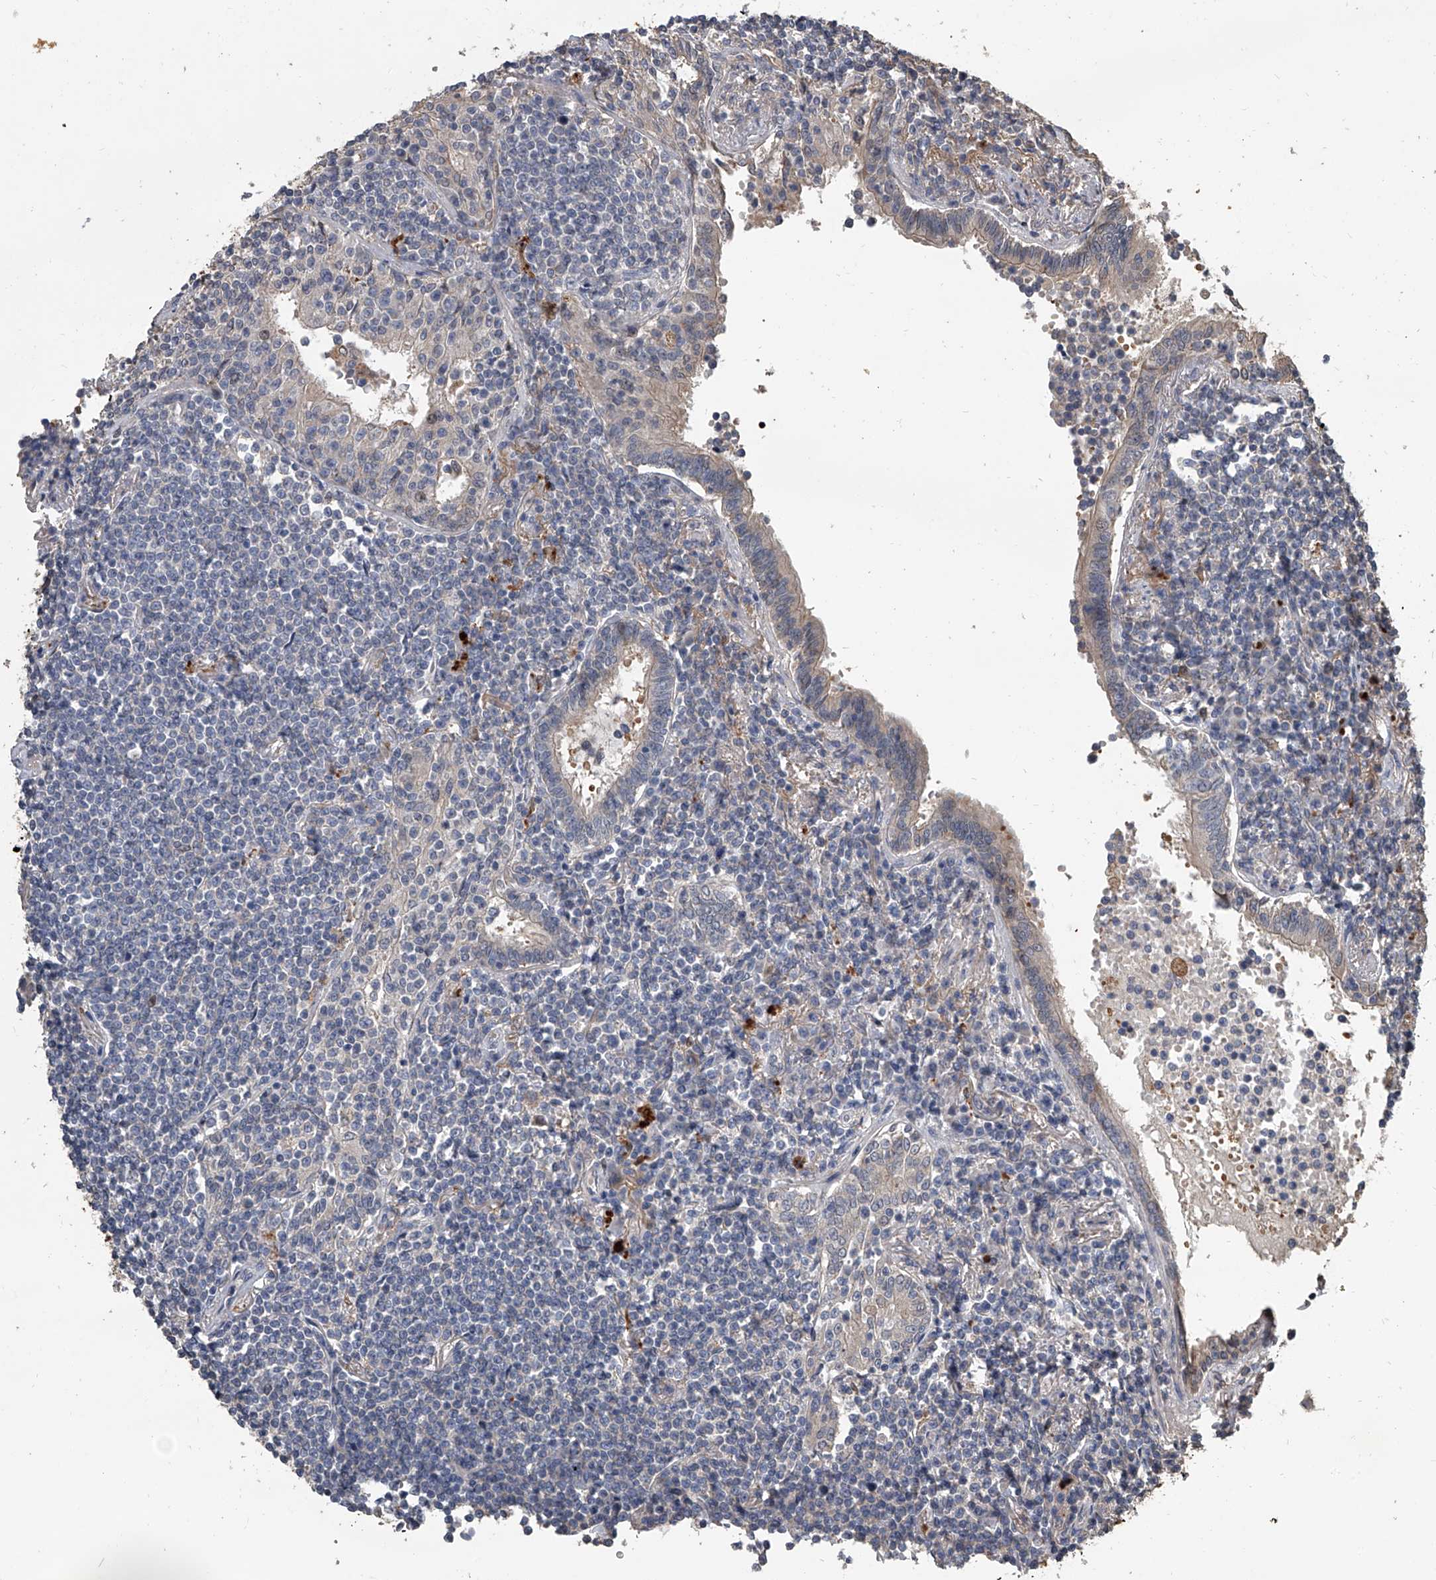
{"staining": {"intensity": "negative", "quantity": "none", "location": "none"}, "tissue": "lymphoma", "cell_type": "Tumor cells", "image_type": "cancer", "snomed": [{"axis": "morphology", "description": "Malignant lymphoma, non-Hodgkin's type, Low grade"}, {"axis": "topography", "description": "Lung"}], "caption": "High magnification brightfield microscopy of malignant lymphoma, non-Hodgkin's type (low-grade) stained with DAB (3,3'-diaminobenzidine) (brown) and counterstained with hematoxylin (blue): tumor cells show no significant positivity. The staining was performed using DAB to visualize the protein expression in brown, while the nuclei were stained in blue with hematoxylin (Magnification: 20x).", "gene": "DOCK9", "patient": {"sex": "female", "age": 71}}